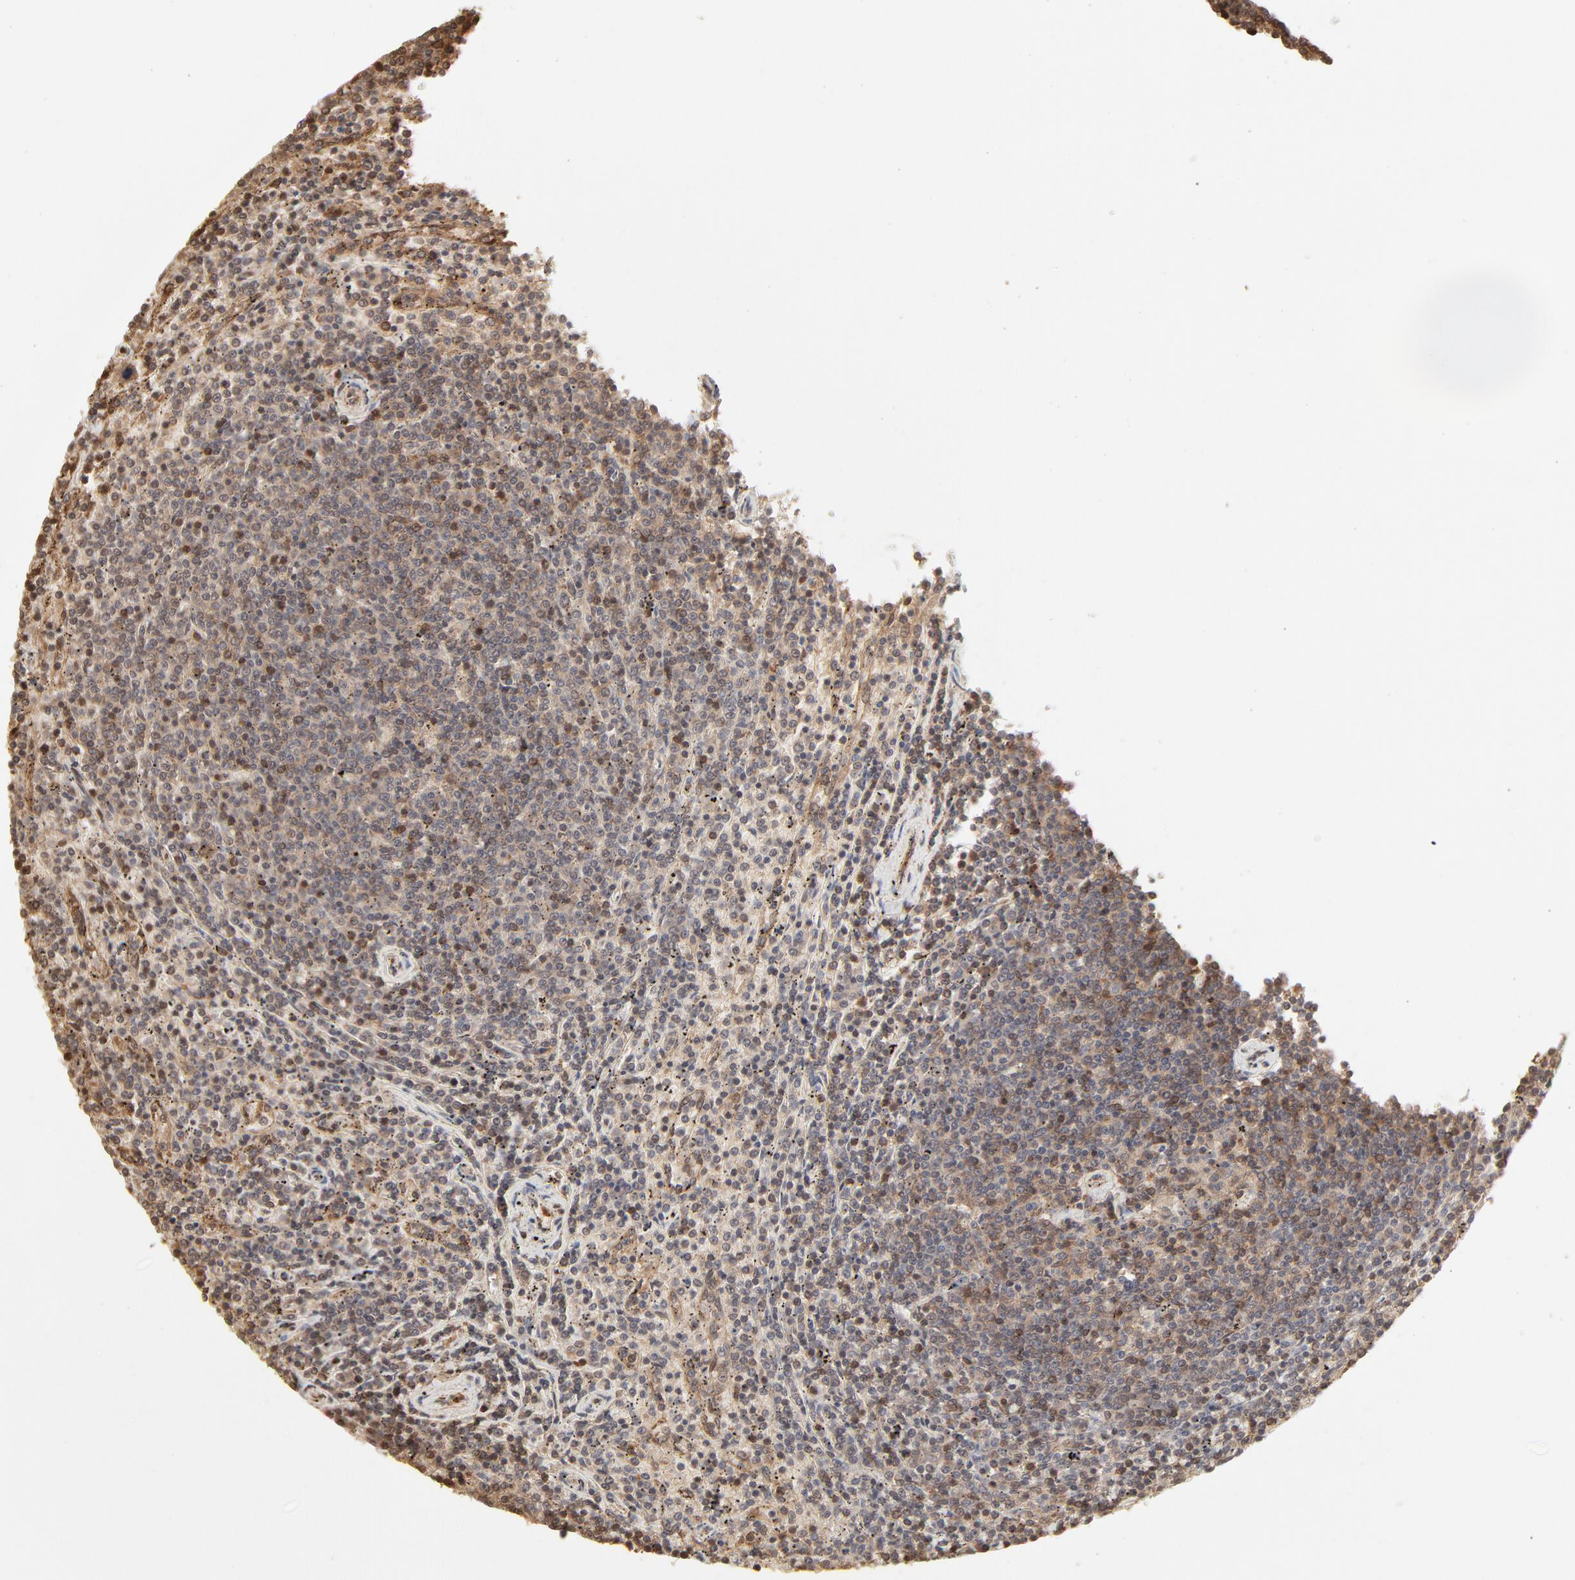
{"staining": {"intensity": "moderate", "quantity": ">75%", "location": "cytoplasmic/membranous"}, "tissue": "lymphoma", "cell_type": "Tumor cells", "image_type": "cancer", "snomed": [{"axis": "morphology", "description": "Malignant lymphoma, non-Hodgkin's type, Low grade"}, {"axis": "topography", "description": "Spleen"}], "caption": "Brown immunohistochemical staining in low-grade malignant lymphoma, non-Hodgkin's type shows moderate cytoplasmic/membranous staining in approximately >75% of tumor cells. (brown staining indicates protein expression, while blue staining denotes nuclei).", "gene": "PPP2CA", "patient": {"sex": "female", "age": 50}}